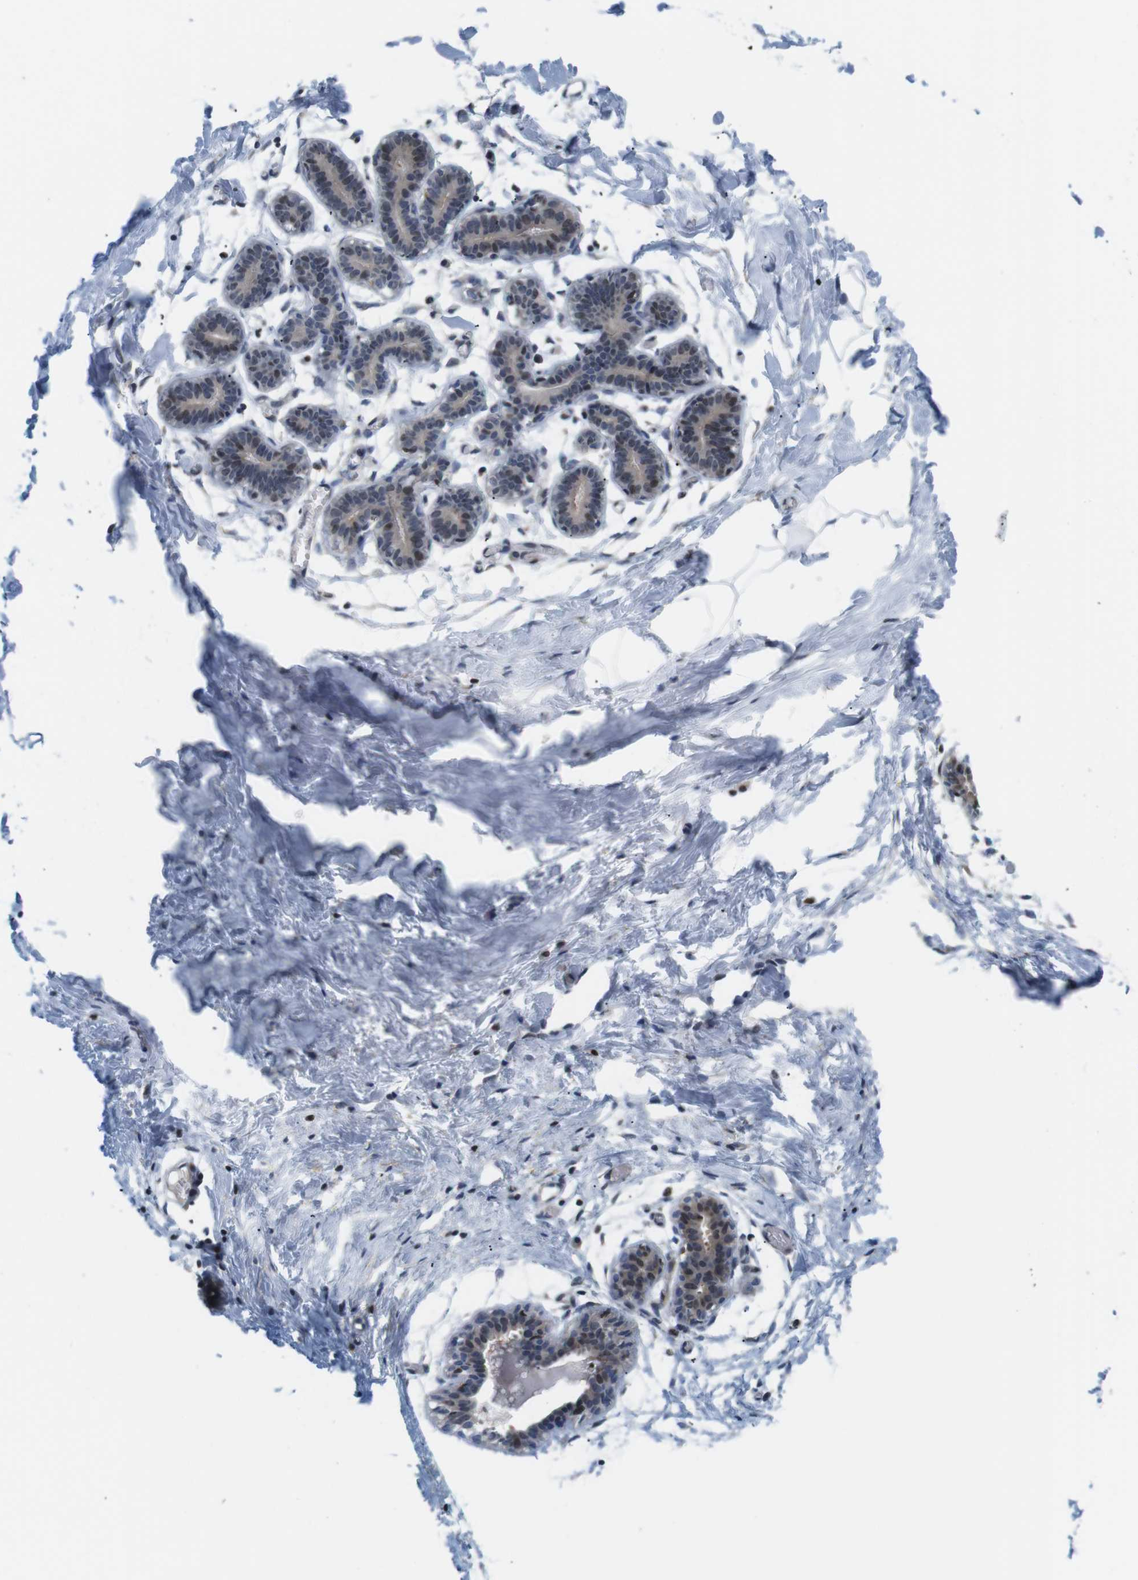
{"staining": {"intensity": "negative", "quantity": "none", "location": "none"}, "tissue": "breast", "cell_type": "Adipocytes", "image_type": "normal", "snomed": [{"axis": "morphology", "description": "Normal tissue, NOS"}, {"axis": "topography", "description": "Breast"}], "caption": "An immunohistochemistry histopathology image of unremarkable breast is shown. There is no staining in adipocytes of breast.", "gene": "MBD1", "patient": {"sex": "female", "age": 27}}